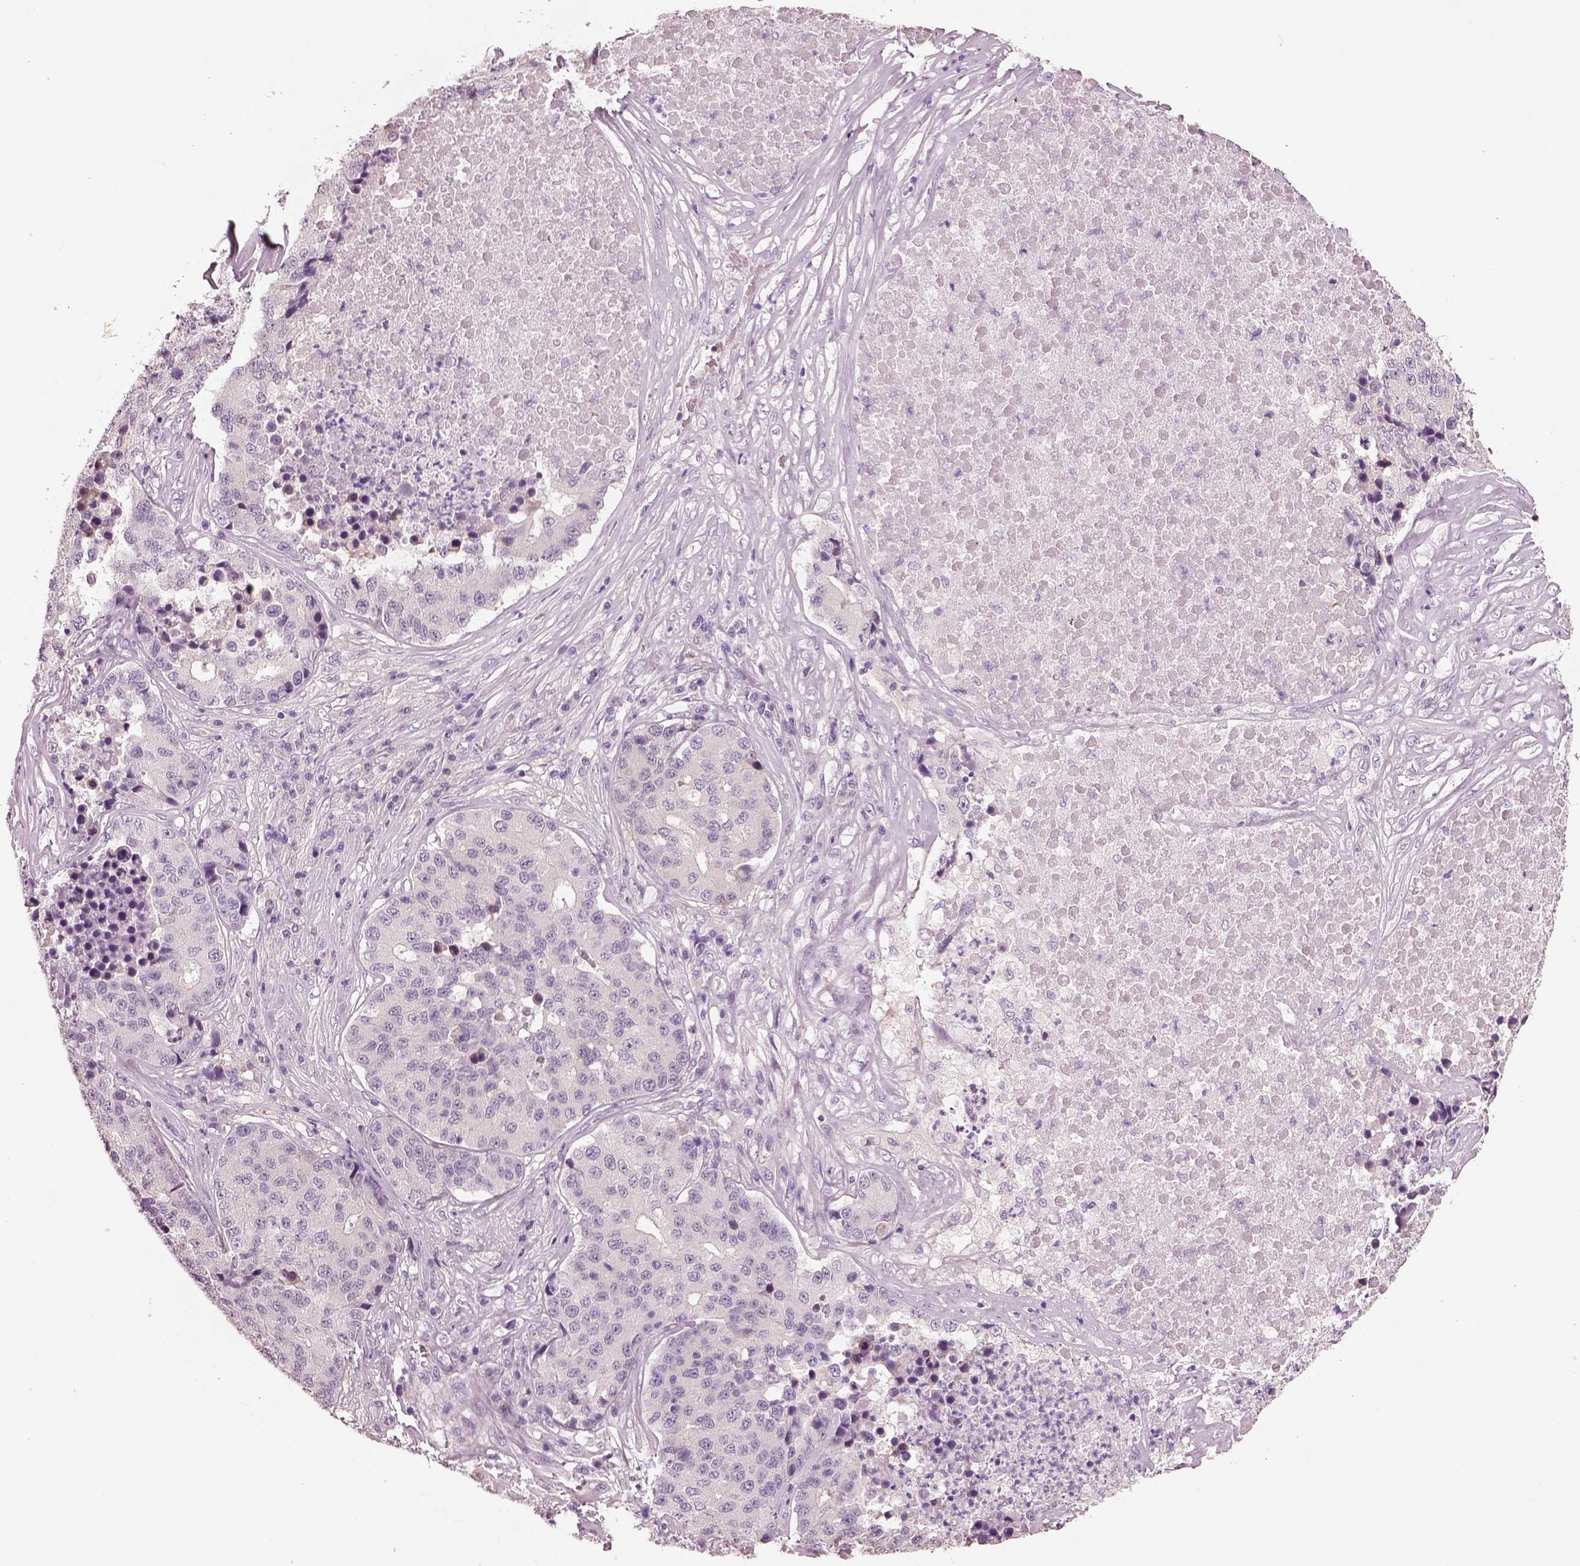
{"staining": {"intensity": "negative", "quantity": "none", "location": "none"}, "tissue": "stomach cancer", "cell_type": "Tumor cells", "image_type": "cancer", "snomed": [{"axis": "morphology", "description": "Adenocarcinoma, NOS"}, {"axis": "topography", "description": "Stomach"}], "caption": "Immunohistochemical staining of stomach cancer displays no significant expression in tumor cells.", "gene": "ELSPBP1", "patient": {"sex": "male", "age": 71}}